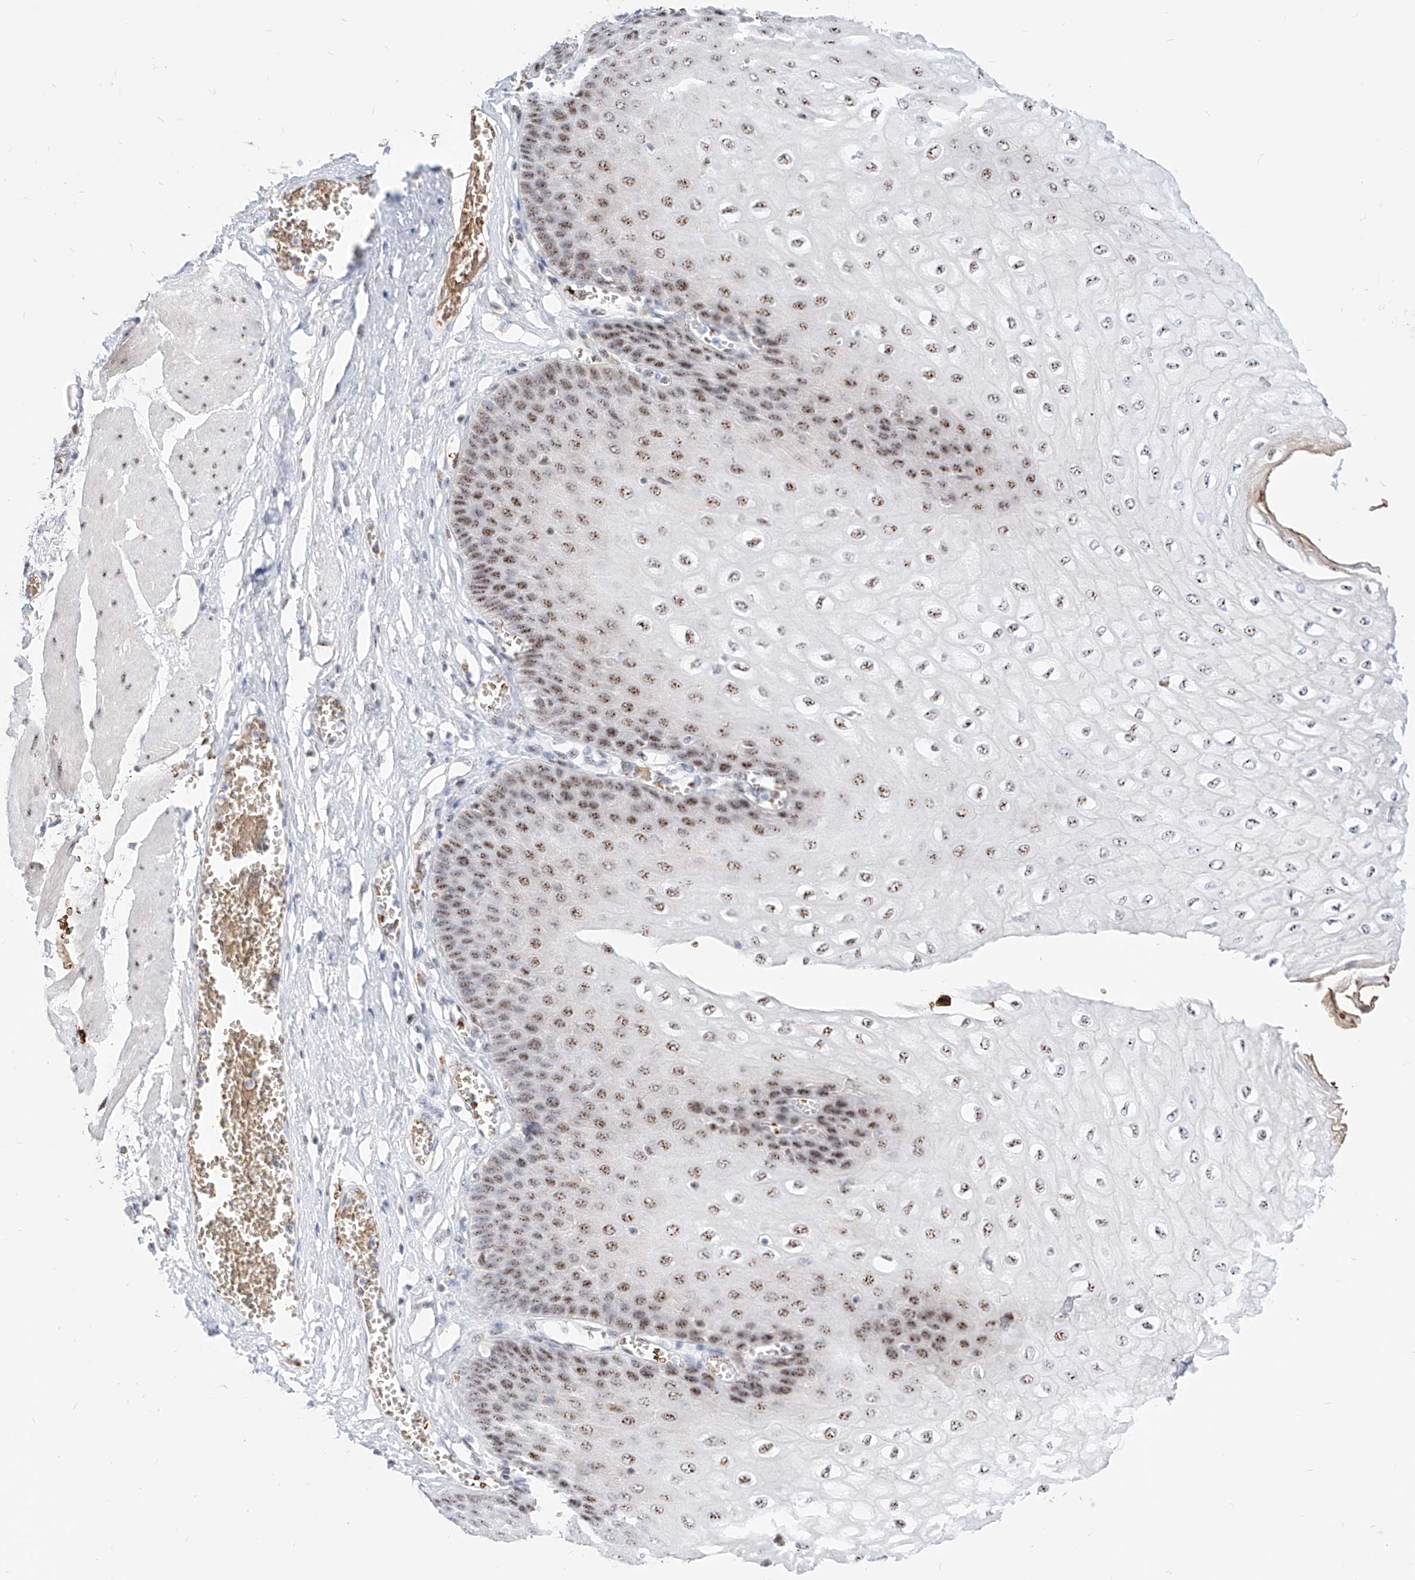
{"staining": {"intensity": "moderate", "quantity": ">75%", "location": "nuclear"}, "tissue": "esophagus", "cell_type": "Squamous epithelial cells", "image_type": "normal", "snomed": [{"axis": "morphology", "description": "Normal tissue, NOS"}, {"axis": "topography", "description": "Esophagus"}], "caption": "The photomicrograph exhibits immunohistochemical staining of benign esophagus. There is moderate nuclear staining is identified in approximately >75% of squamous epithelial cells.", "gene": "ZFP42", "patient": {"sex": "male", "age": 60}}